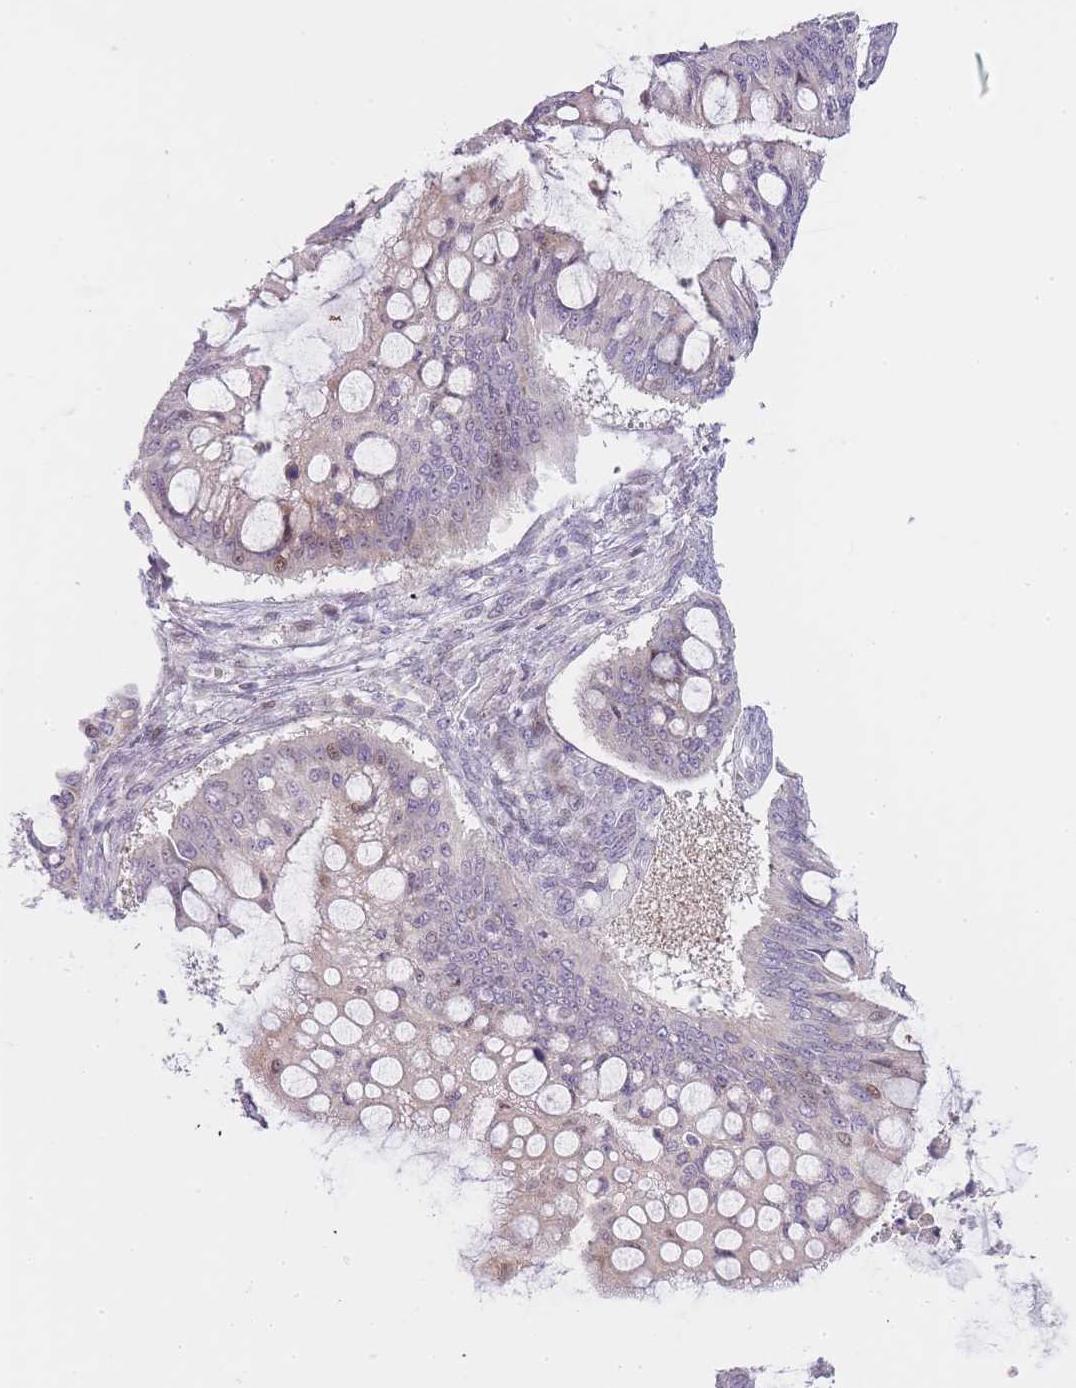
{"staining": {"intensity": "moderate", "quantity": "<25%", "location": "cytoplasmic/membranous,nuclear"}, "tissue": "ovarian cancer", "cell_type": "Tumor cells", "image_type": "cancer", "snomed": [{"axis": "morphology", "description": "Cystadenocarcinoma, mucinous, NOS"}, {"axis": "topography", "description": "Ovary"}], "caption": "Protein expression analysis of ovarian cancer (mucinous cystadenocarcinoma) displays moderate cytoplasmic/membranous and nuclear staining in approximately <25% of tumor cells.", "gene": "OGG1", "patient": {"sex": "female", "age": 73}}